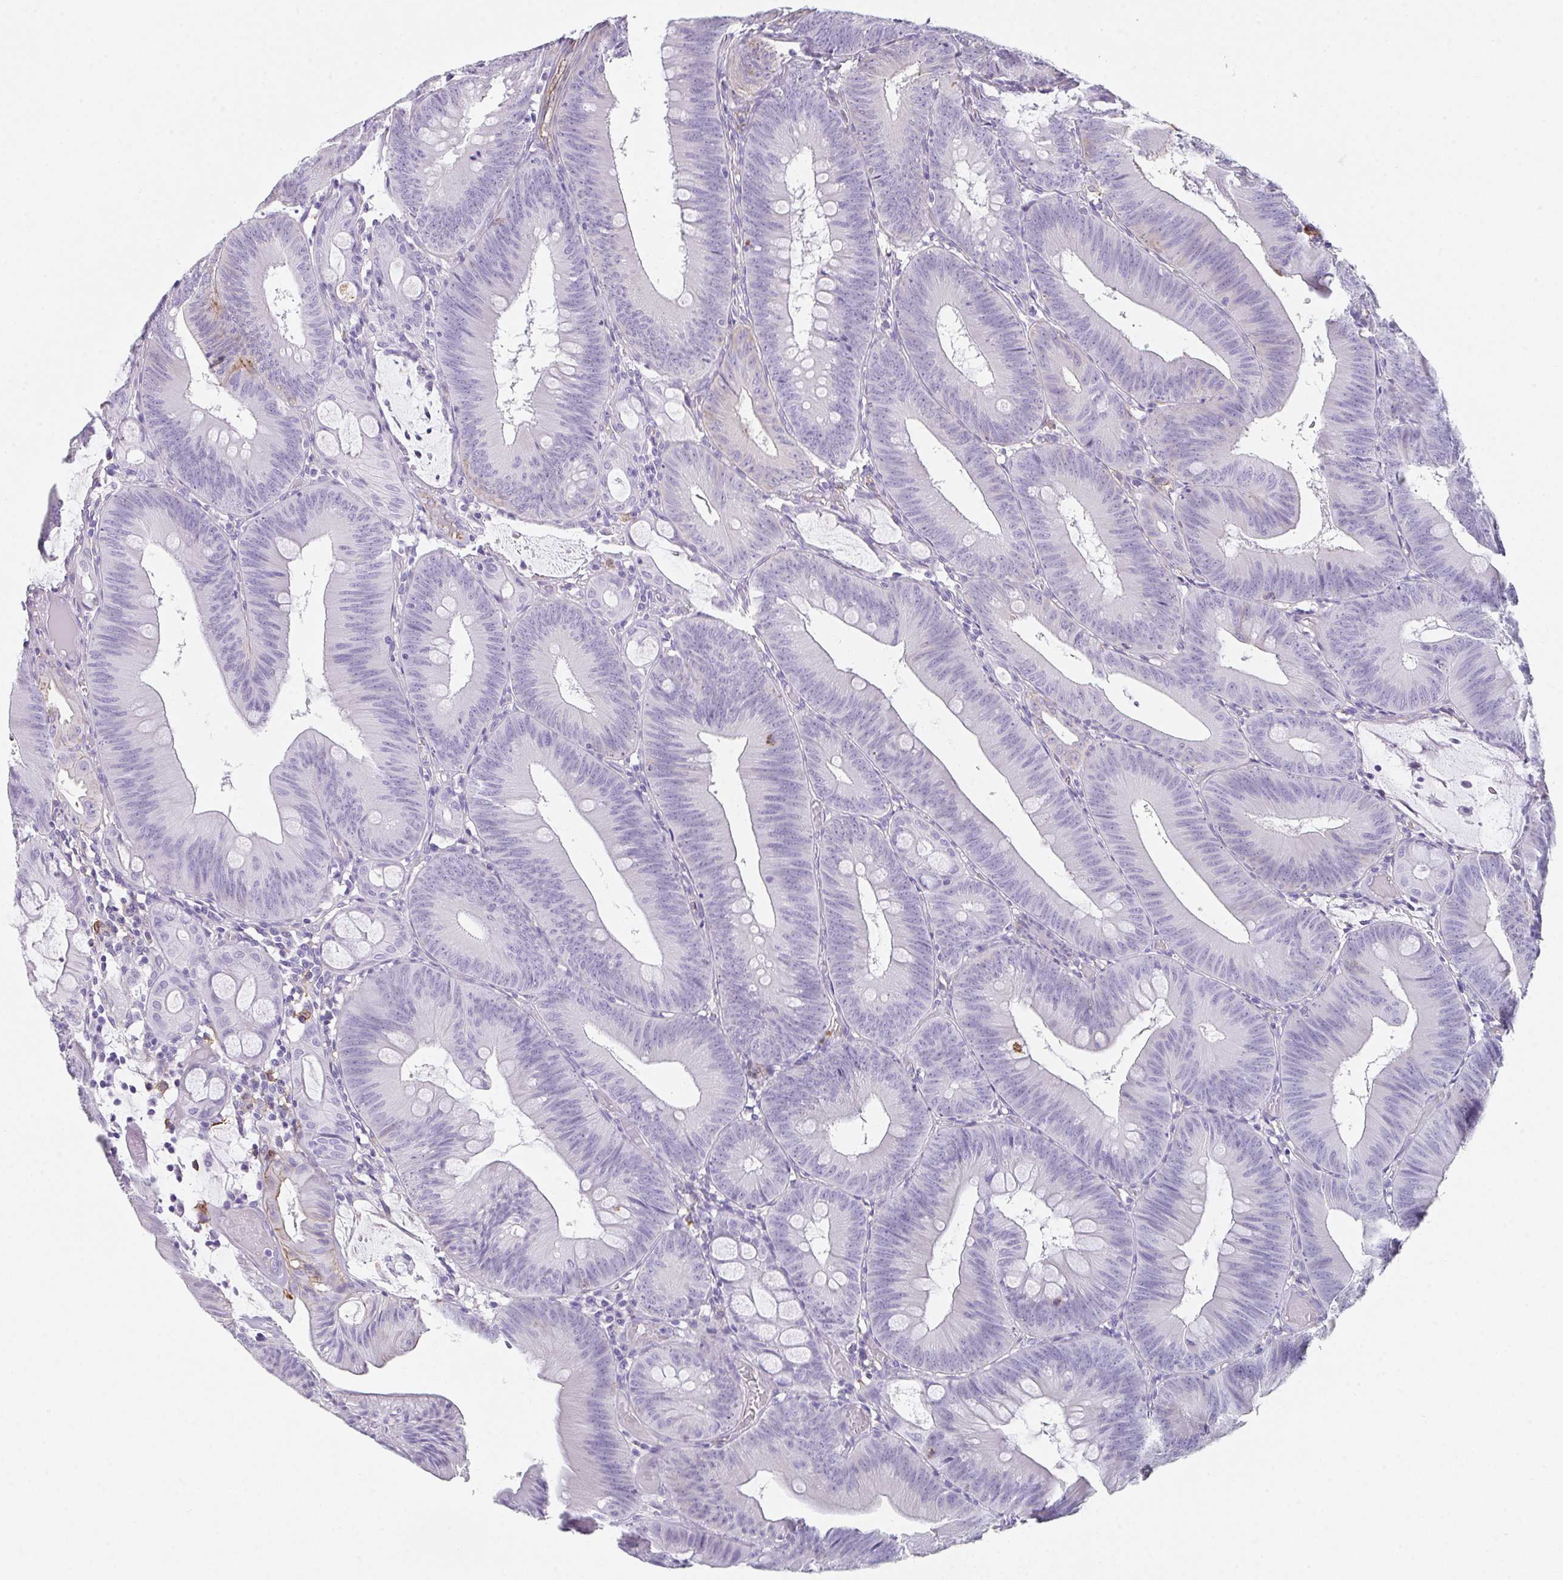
{"staining": {"intensity": "moderate", "quantity": "<25%", "location": "cytoplasmic/membranous"}, "tissue": "colorectal cancer", "cell_type": "Tumor cells", "image_type": "cancer", "snomed": [{"axis": "morphology", "description": "Adenocarcinoma, NOS"}, {"axis": "topography", "description": "Colon"}], "caption": "This photomicrograph displays immunohistochemistry staining of human colorectal cancer (adenocarcinoma), with low moderate cytoplasmic/membranous staining in approximately <25% of tumor cells.", "gene": "DBN1", "patient": {"sex": "male", "age": 84}}